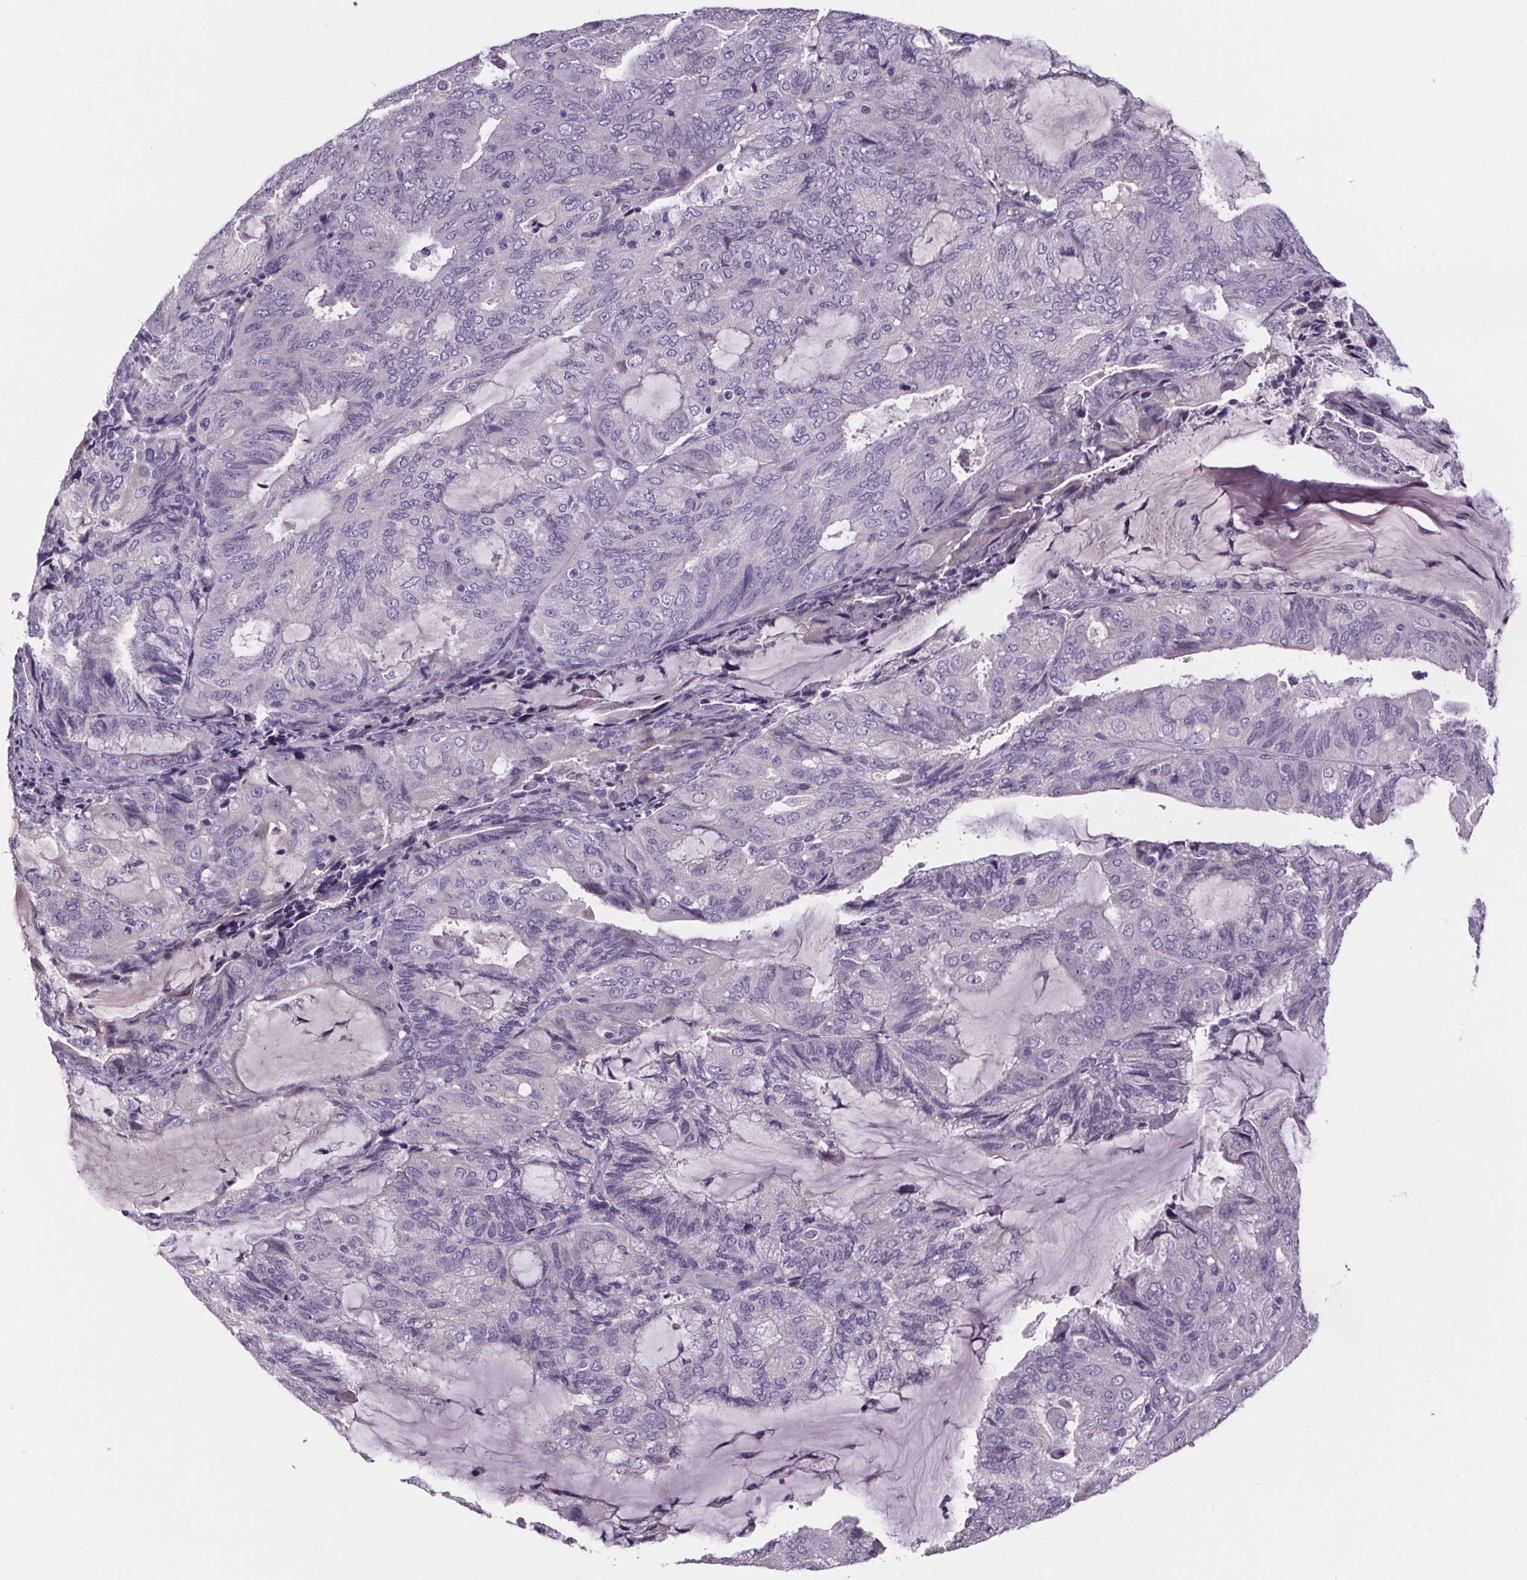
{"staining": {"intensity": "negative", "quantity": "none", "location": "none"}, "tissue": "endometrial cancer", "cell_type": "Tumor cells", "image_type": "cancer", "snomed": [{"axis": "morphology", "description": "Adenocarcinoma, NOS"}, {"axis": "topography", "description": "Endometrium"}], "caption": "Protein analysis of endometrial cancer (adenocarcinoma) displays no significant staining in tumor cells. (DAB immunohistochemistry (IHC) visualized using brightfield microscopy, high magnification).", "gene": "CUBN", "patient": {"sex": "female", "age": 81}}